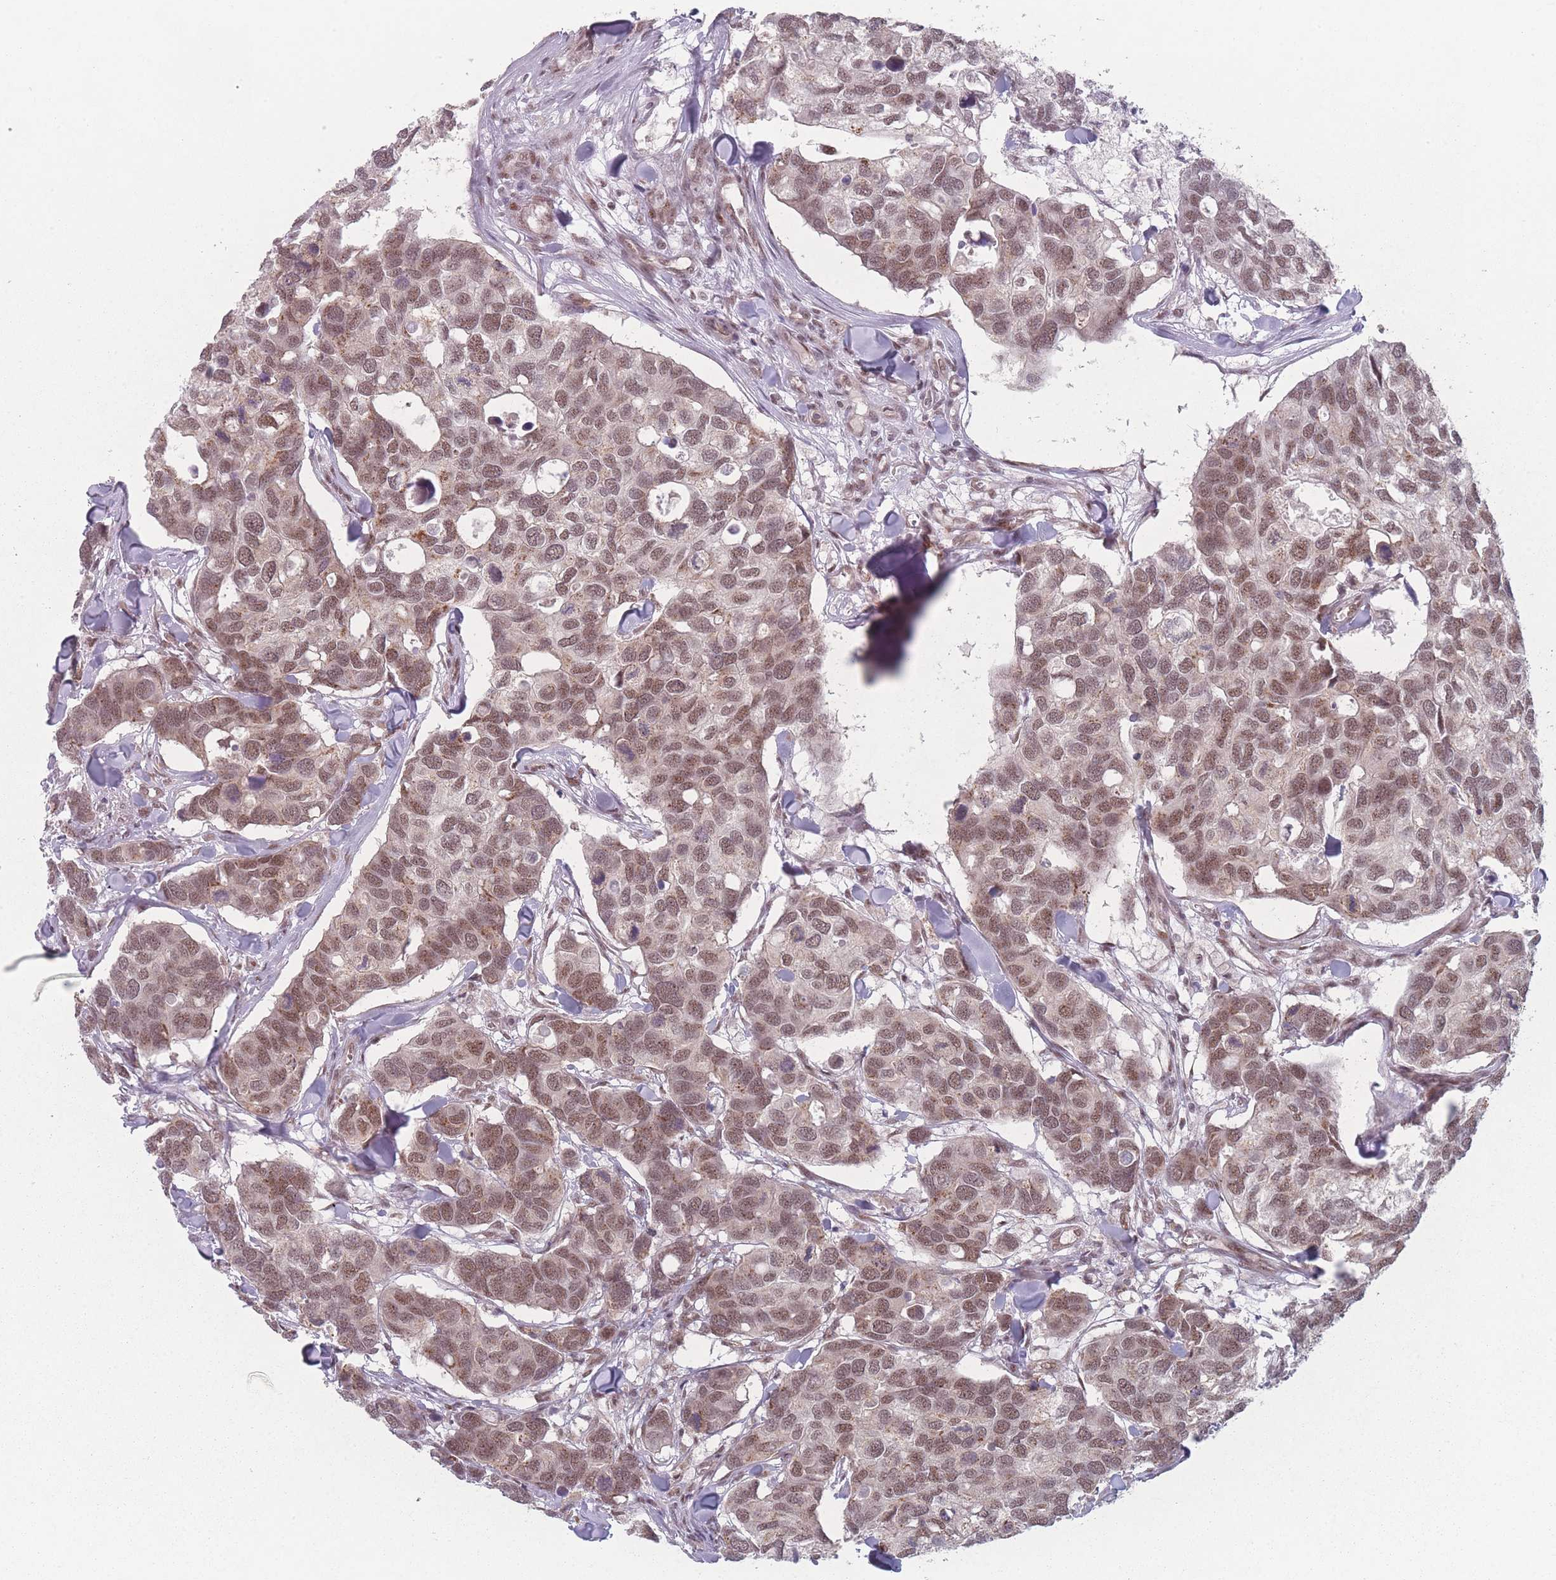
{"staining": {"intensity": "moderate", "quantity": ">75%", "location": "nuclear"}, "tissue": "breast cancer", "cell_type": "Tumor cells", "image_type": "cancer", "snomed": [{"axis": "morphology", "description": "Duct carcinoma"}, {"axis": "topography", "description": "Breast"}], "caption": "Immunohistochemistry of human breast invasive ductal carcinoma demonstrates medium levels of moderate nuclear expression in about >75% of tumor cells. The staining was performed using DAB to visualize the protein expression in brown, while the nuclei were stained in blue with hematoxylin (Magnification: 20x).", "gene": "ZC3H14", "patient": {"sex": "female", "age": 83}}